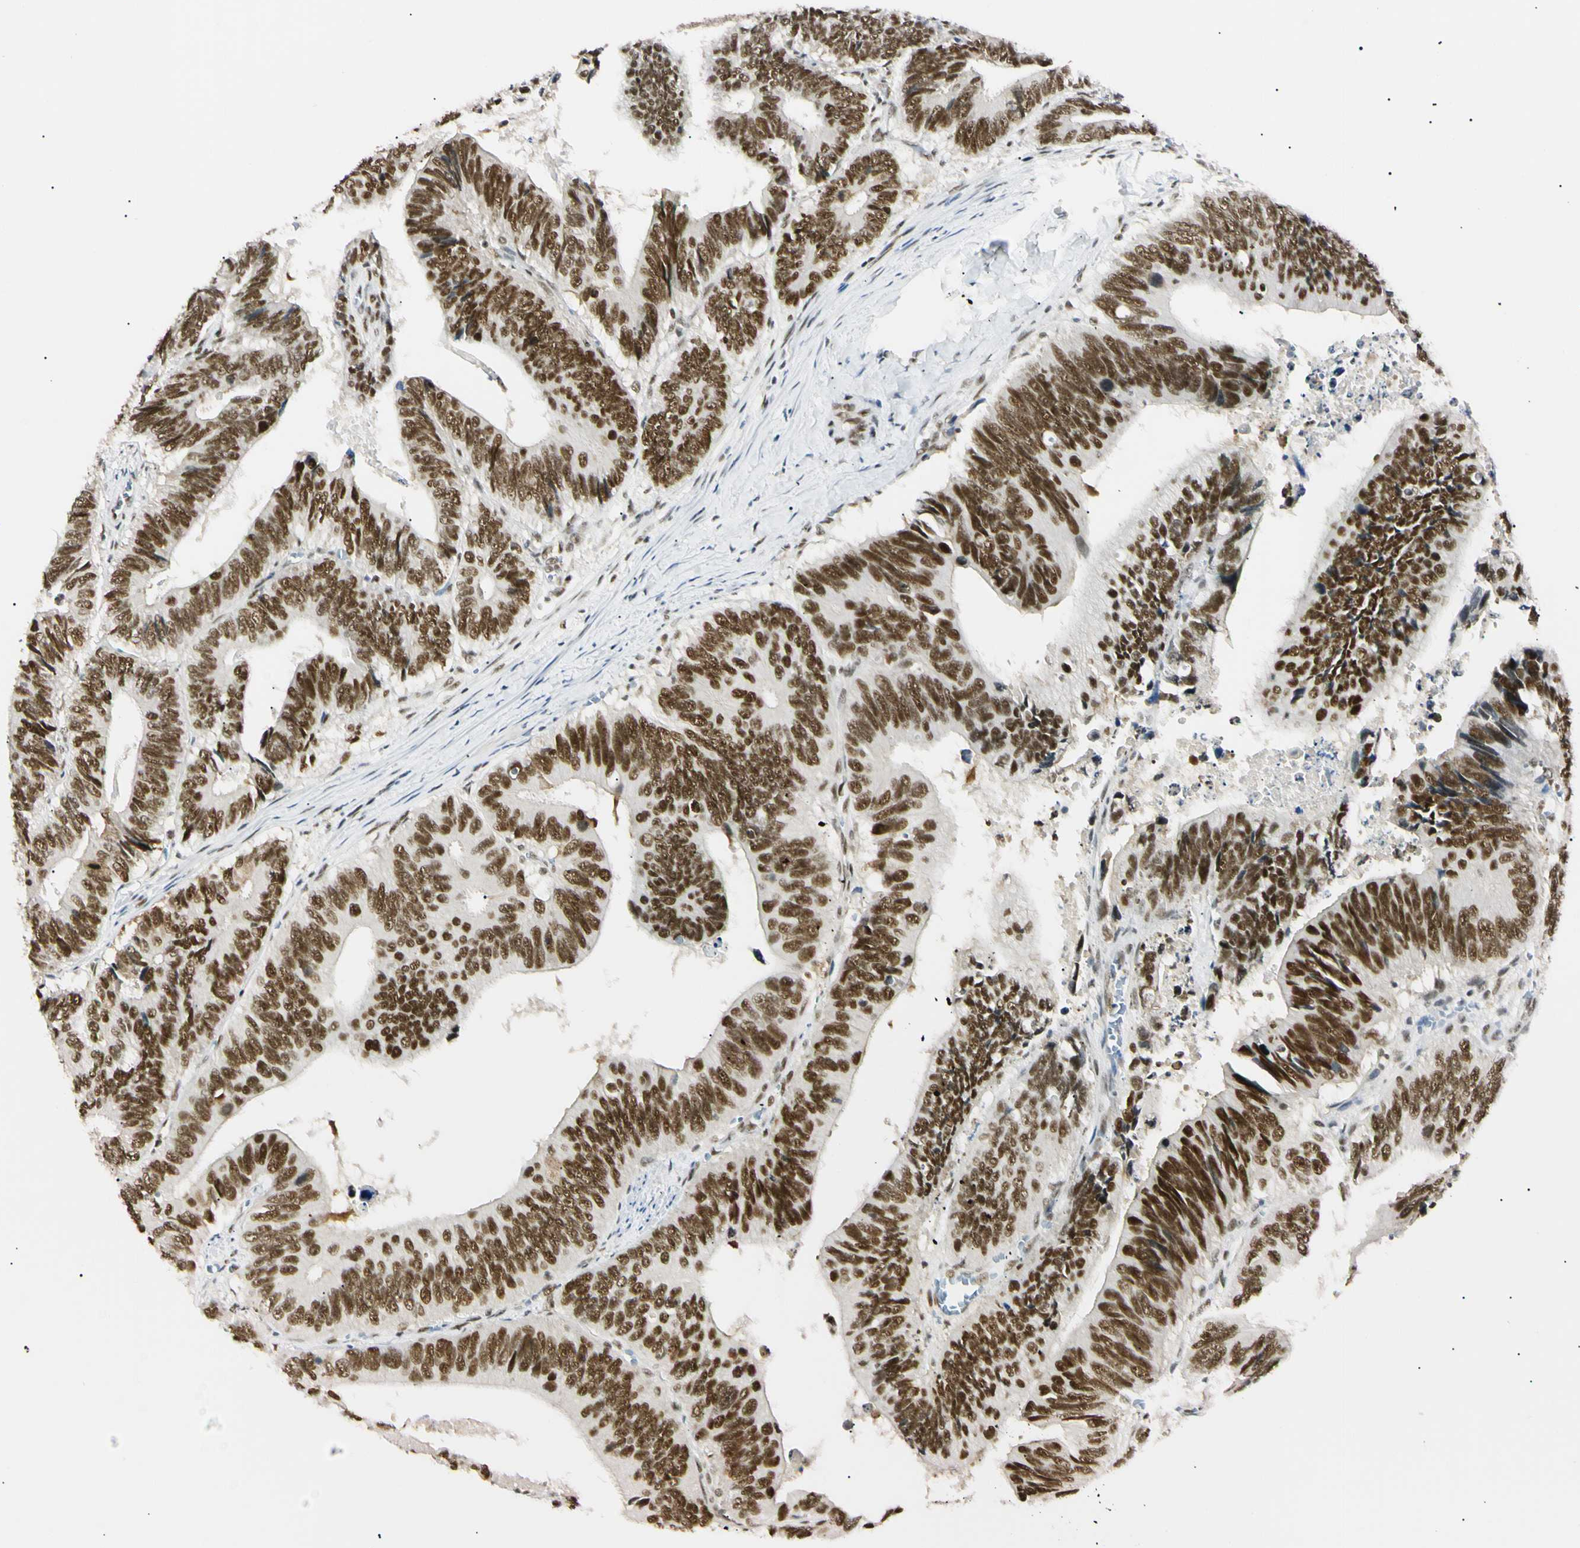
{"staining": {"intensity": "strong", "quantity": ">75%", "location": "nuclear"}, "tissue": "colorectal cancer", "cell_type": "Tumor cells", "image_type": "cancer", "snomed": [{"axis": "morphology", "description": "Adenocarcinoma, NOS"}, {"axis": "topography", "description": "Colon"}], "caption": "A photomicrograph showing strong nuclear expression in about >75% of tumor cells in colorectal cancer, as visualized by brown immunohistochemical staining.", "gene": "ZNF134", "patient": {"sex": "male", "age": 72}}